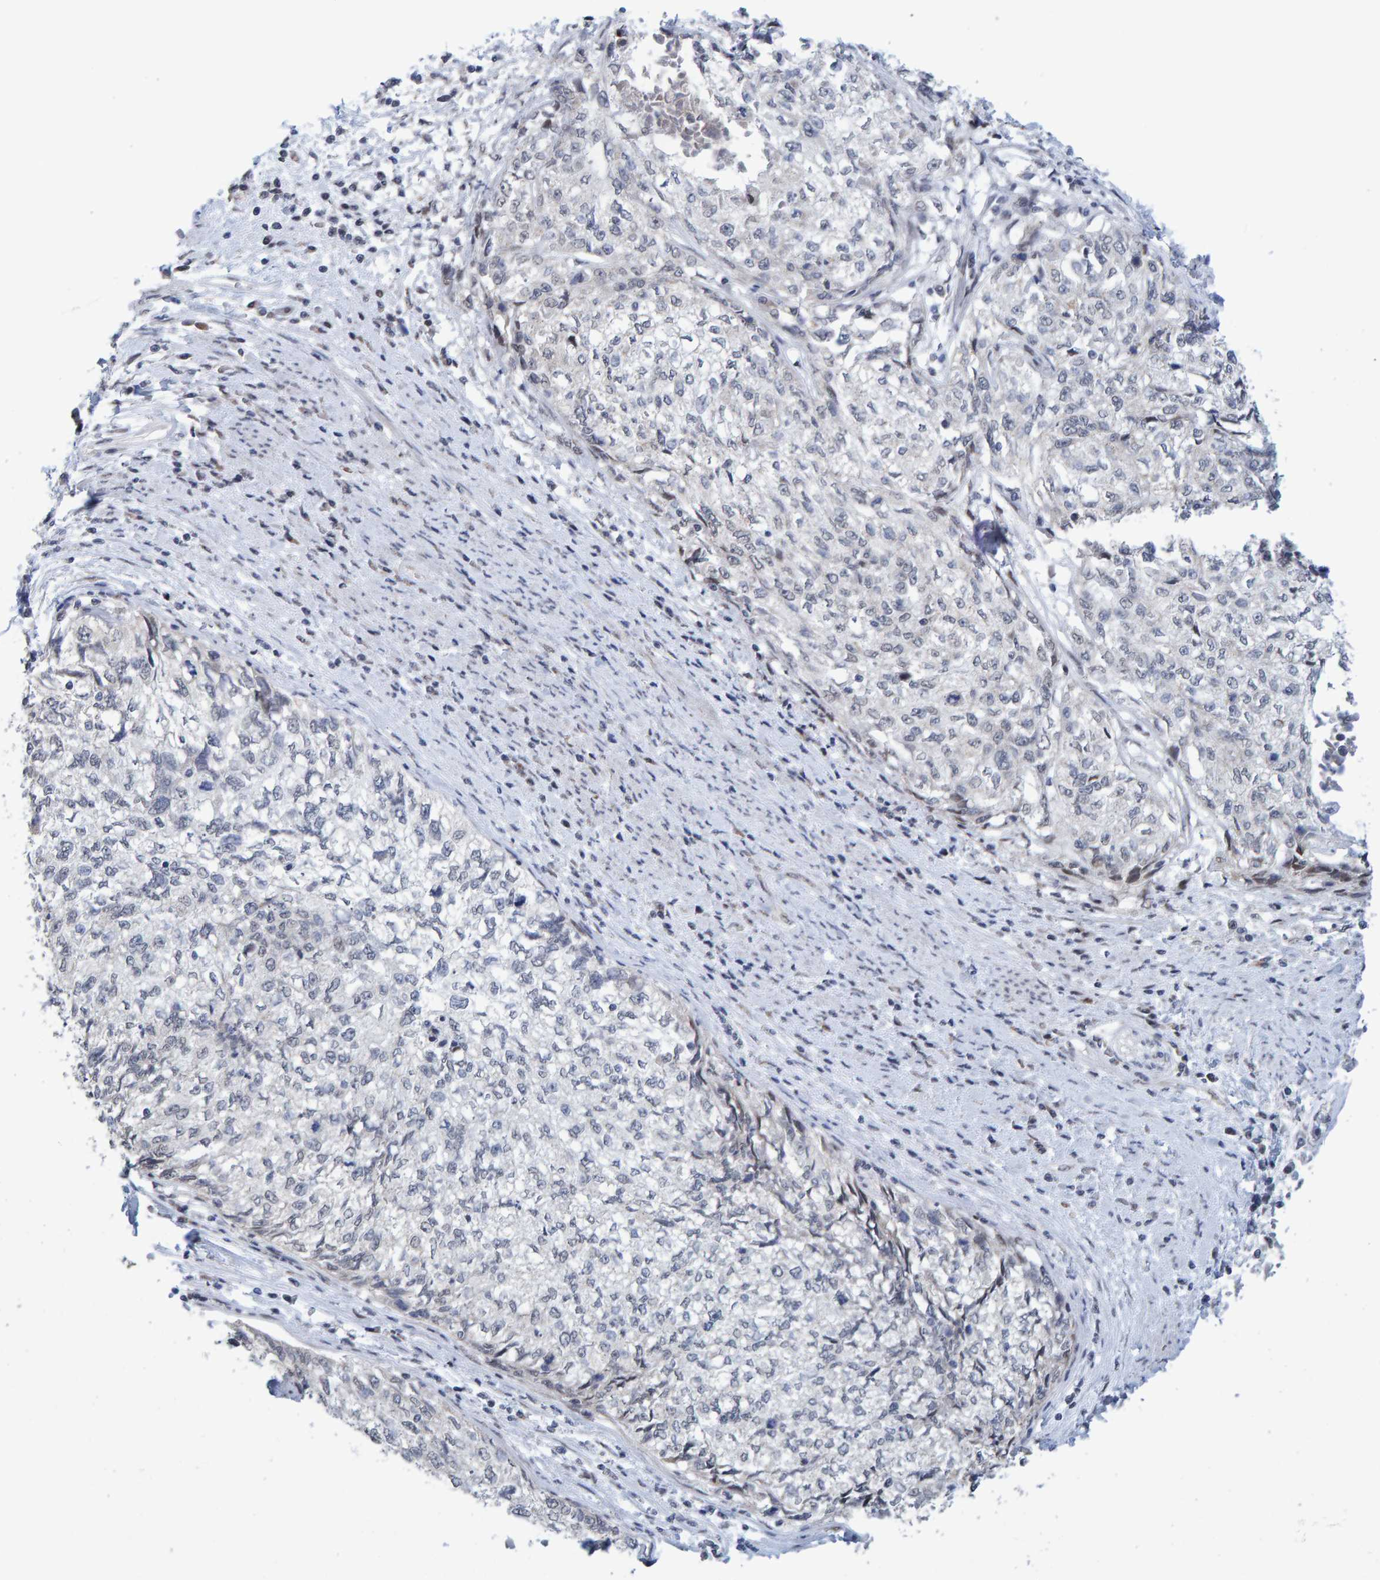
{"staining": {"intensity": "negative", "quantity": "none", "location": "none"}, "tissue": "cervical cancer", "cell_type": "Tumor cells", "image_type": "cancer", "snomed": [{"axis": "morphology", "description": "Squamous cell carcinoma, NOS"}, {"axis": "topography", "description": "Cervix"}], "caption": "The histopathology image demonstrates no staining of tumor cells in cervical cancer (squamous cell carcinoma). The staining was performed using DAB to visualize the protein expression in brown, while the nuclei were stained in blue with hematoxylin (Magnification: 20x).", "gene": "USP43", "patient": {"sex": "female", "age": 57}}